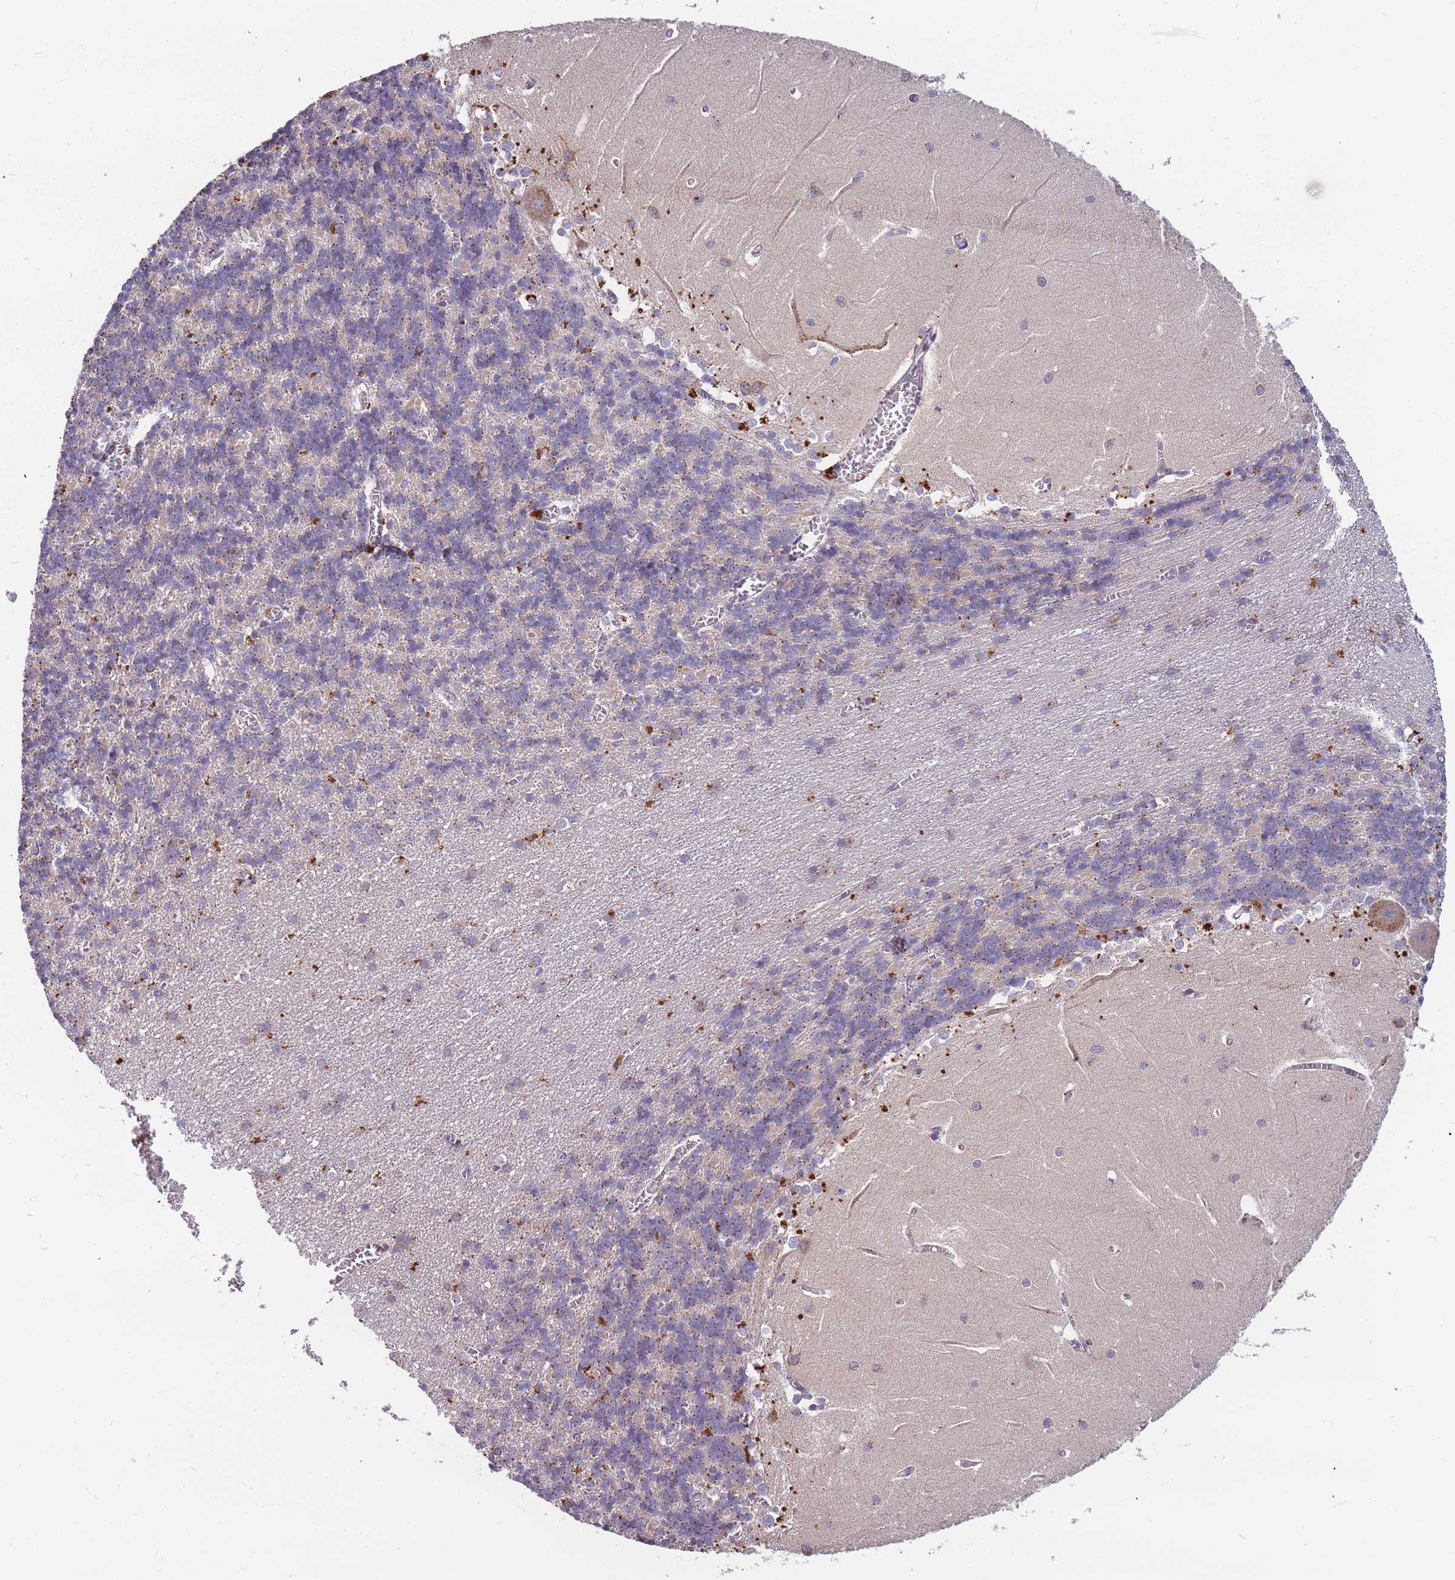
{"staining": {"intensity": "moderate", "quantity": "<25%", "location": "cytoplasmic/membranous"}, "tissue": "cerebellum", "cell_type": "Cells in granular layer", "image_type": "normal", "snomed": [{"axis": "morphology", "description": "Normal tissue, NOS"}, {"axis": "topography", "description": "Cerebellum"}], "caption": "IHC photomicrograph of unremarkable cerebellum: cerebellum stained using IHC demonstrates low levels of moderate protein expression localized specifically in the cytoplasmic/membranous of cells in granular layer, appearing as a cytoplasmic/membranous brown color.", "gene": "ATG5", "patient": {"sex": "male", "age": 37}}